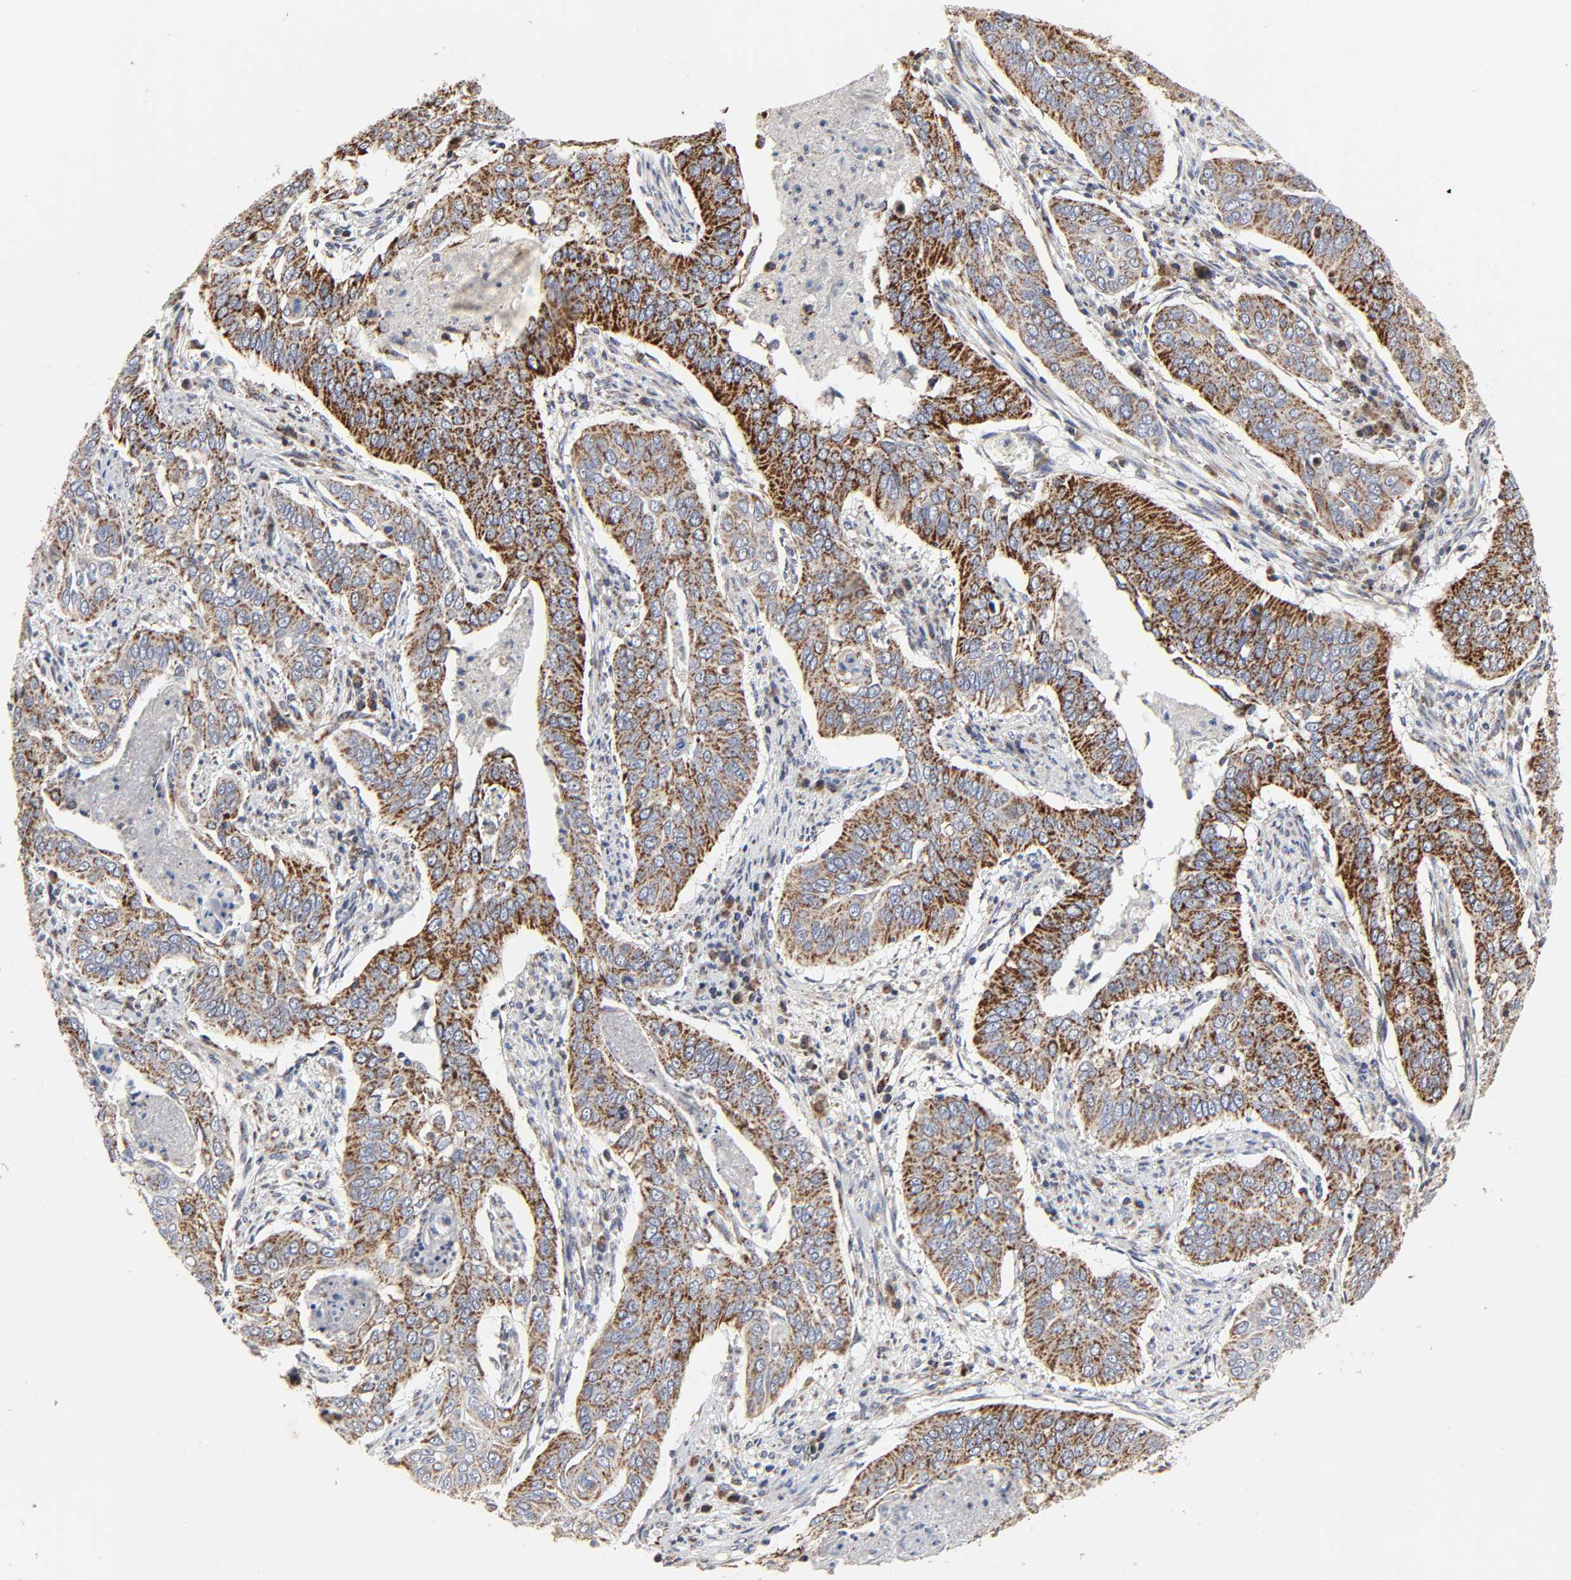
{"staining": {"intensity": "strong", "quantity": ">75%", "location": "cytoplasmic/membranous"}, "tissue": "cervical cancer", "cell_type": "Tumor cells", "image_type": "cancer", "snomed": [{"axis": "morphology", "description": "Squamous cell carcinoma, NOS"}, {"axis": "topography", "description": "Cervix"}], "caption": "Immunohistochemical staining of human cervical squamous cell carcinoma exhibits strong cytoplasmic/membranous protein expression in approximately >75% of tumor cells.", "gene": "COX6B1", "patient": {"sex": "female", "age": 39}}